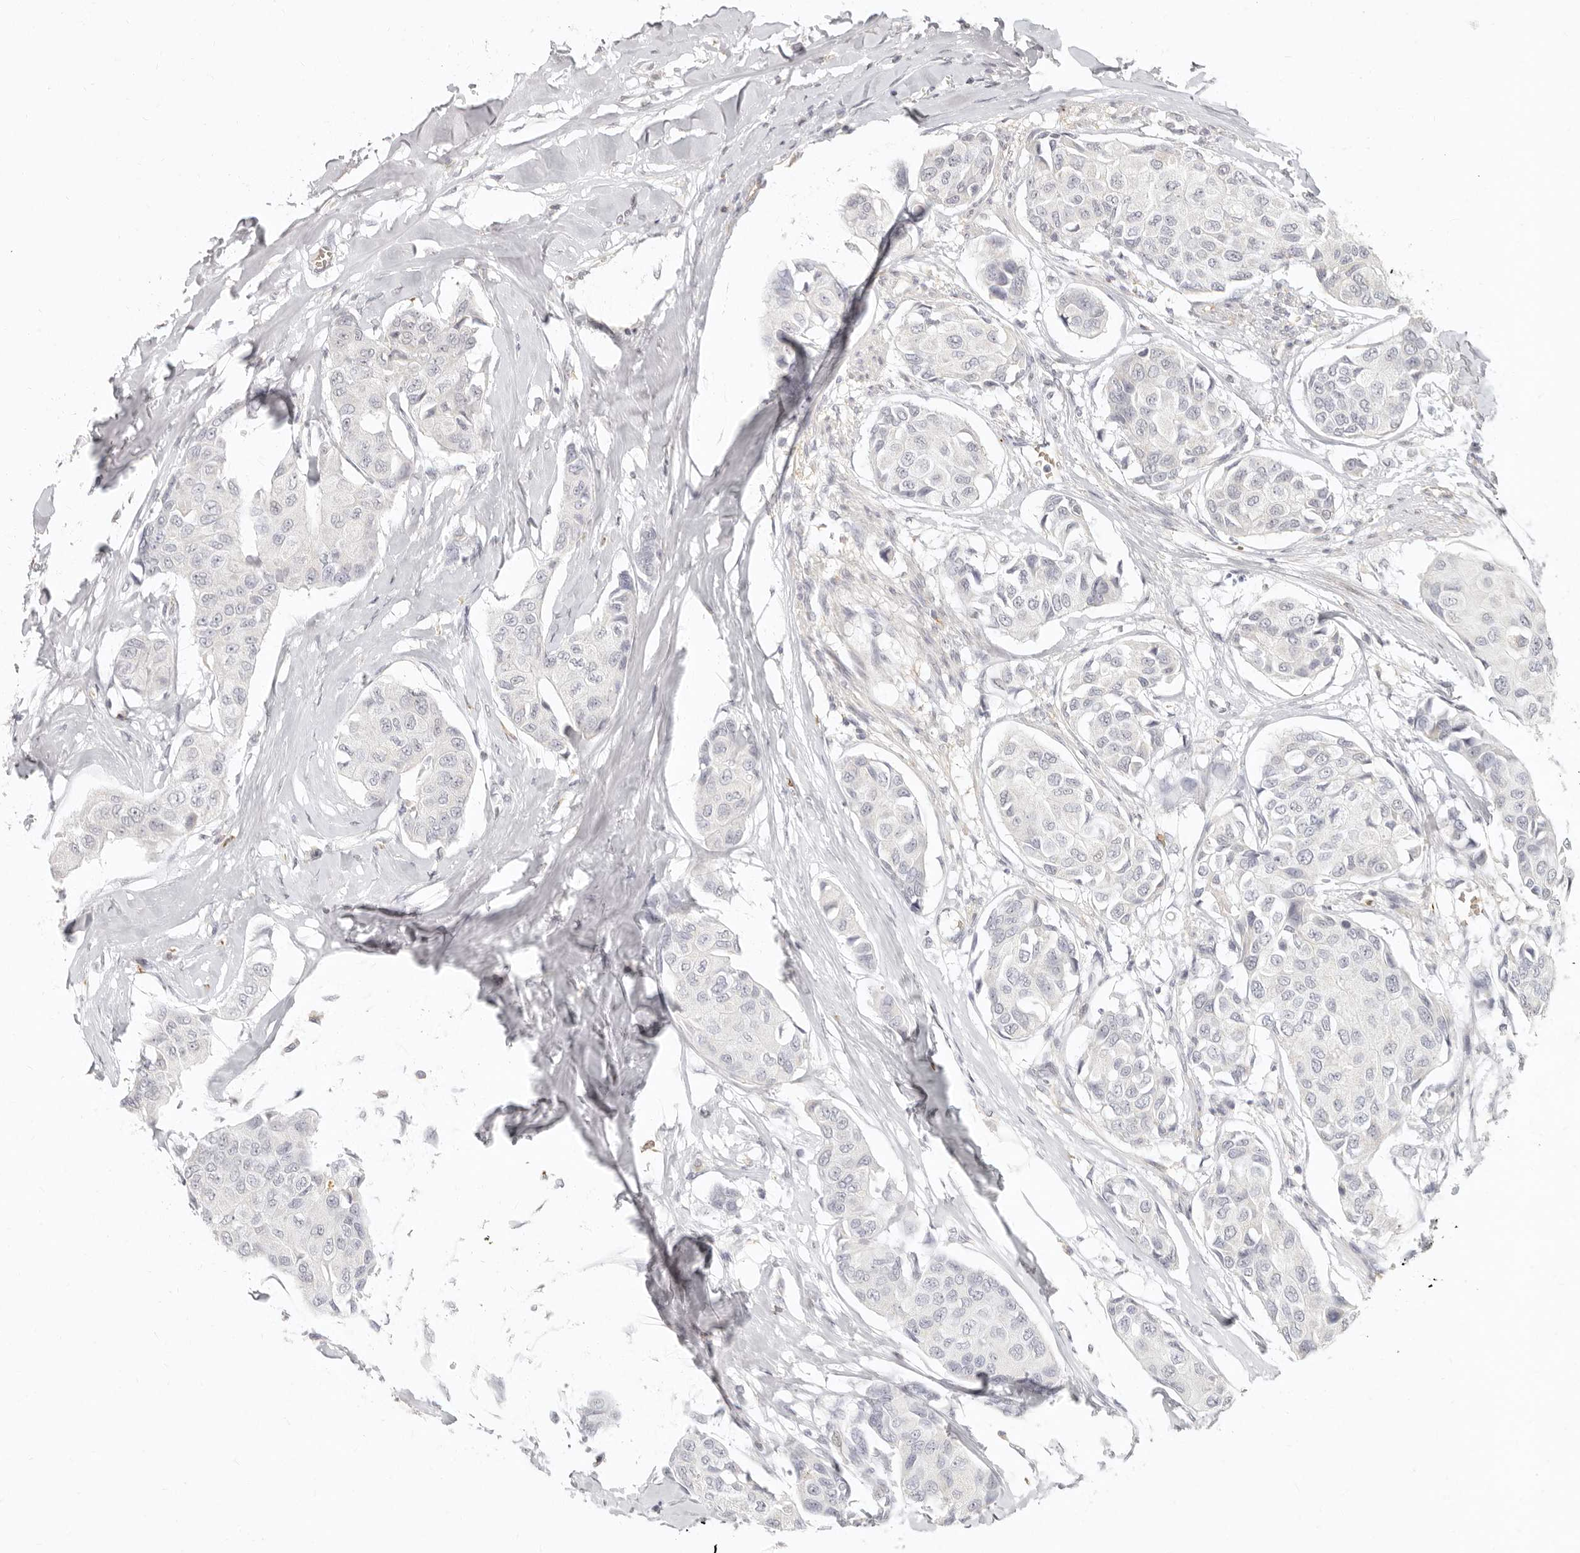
{"staining": {"intensity": "negative", "quantity": "none", "location": "none"}, "tissue": "breast cancer", "cell_type": "Tumor cells", "image_type": "cancer", "snomed": [{"axis": "morphology", "description": "Duct carcinoma"}, {"axis": "topography", "description": "Breast"}], "caption": "IHC of human invasive ductal carcinoma (breast) demonstrates no positivity in tumor cells.", "gene": "NIBAN1", "patient": {"sex": "female", "age": 80}}